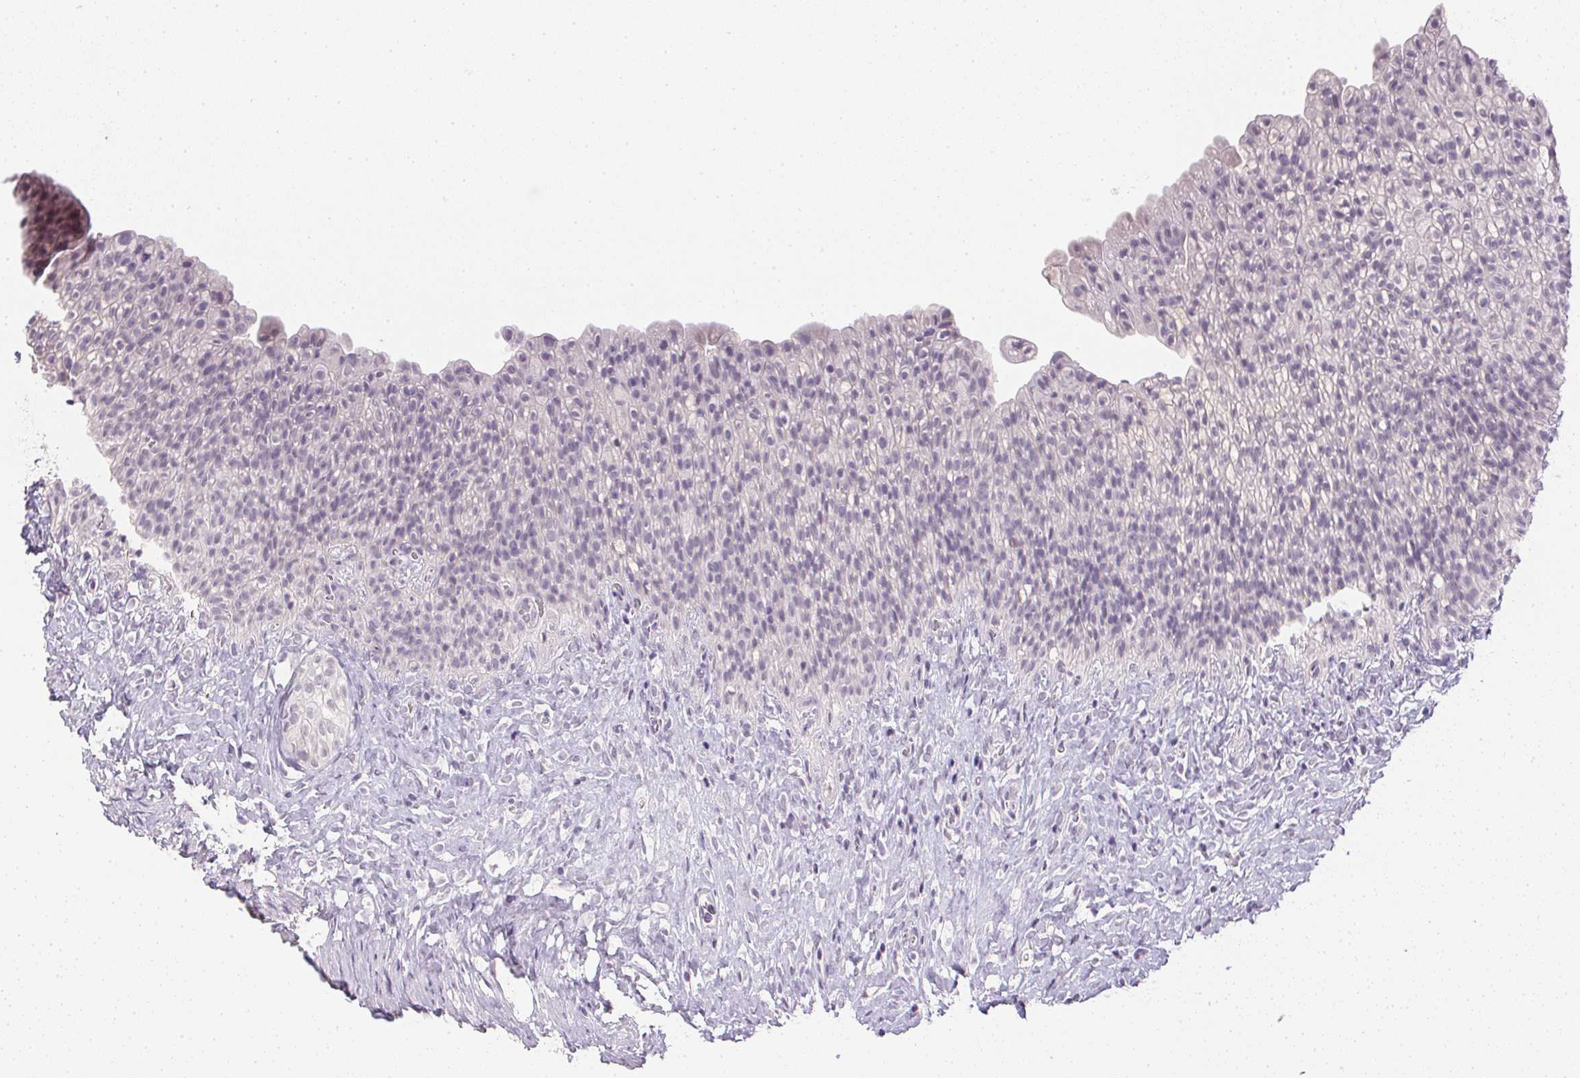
{"staining": {"intensity": "negative", "quantity": "none", "location": "none"}, "tissue": "urinary bladder", "cell_type": "Urothelial cells", "image_type": "normal", "snomed": [{"axis": "morphology", "description": "Normal tissue, NOS"}, {"axis": "topography", "description": "Urinary bladder"}, {"axis": "topography", "description": "Prostate"}], "caption": "Immunohistochemical staining of normal human urinary bladder shows no significant staining in urothelial cells.", "gene": "PPY", "patient": {"sex": "male", "age": 76}}